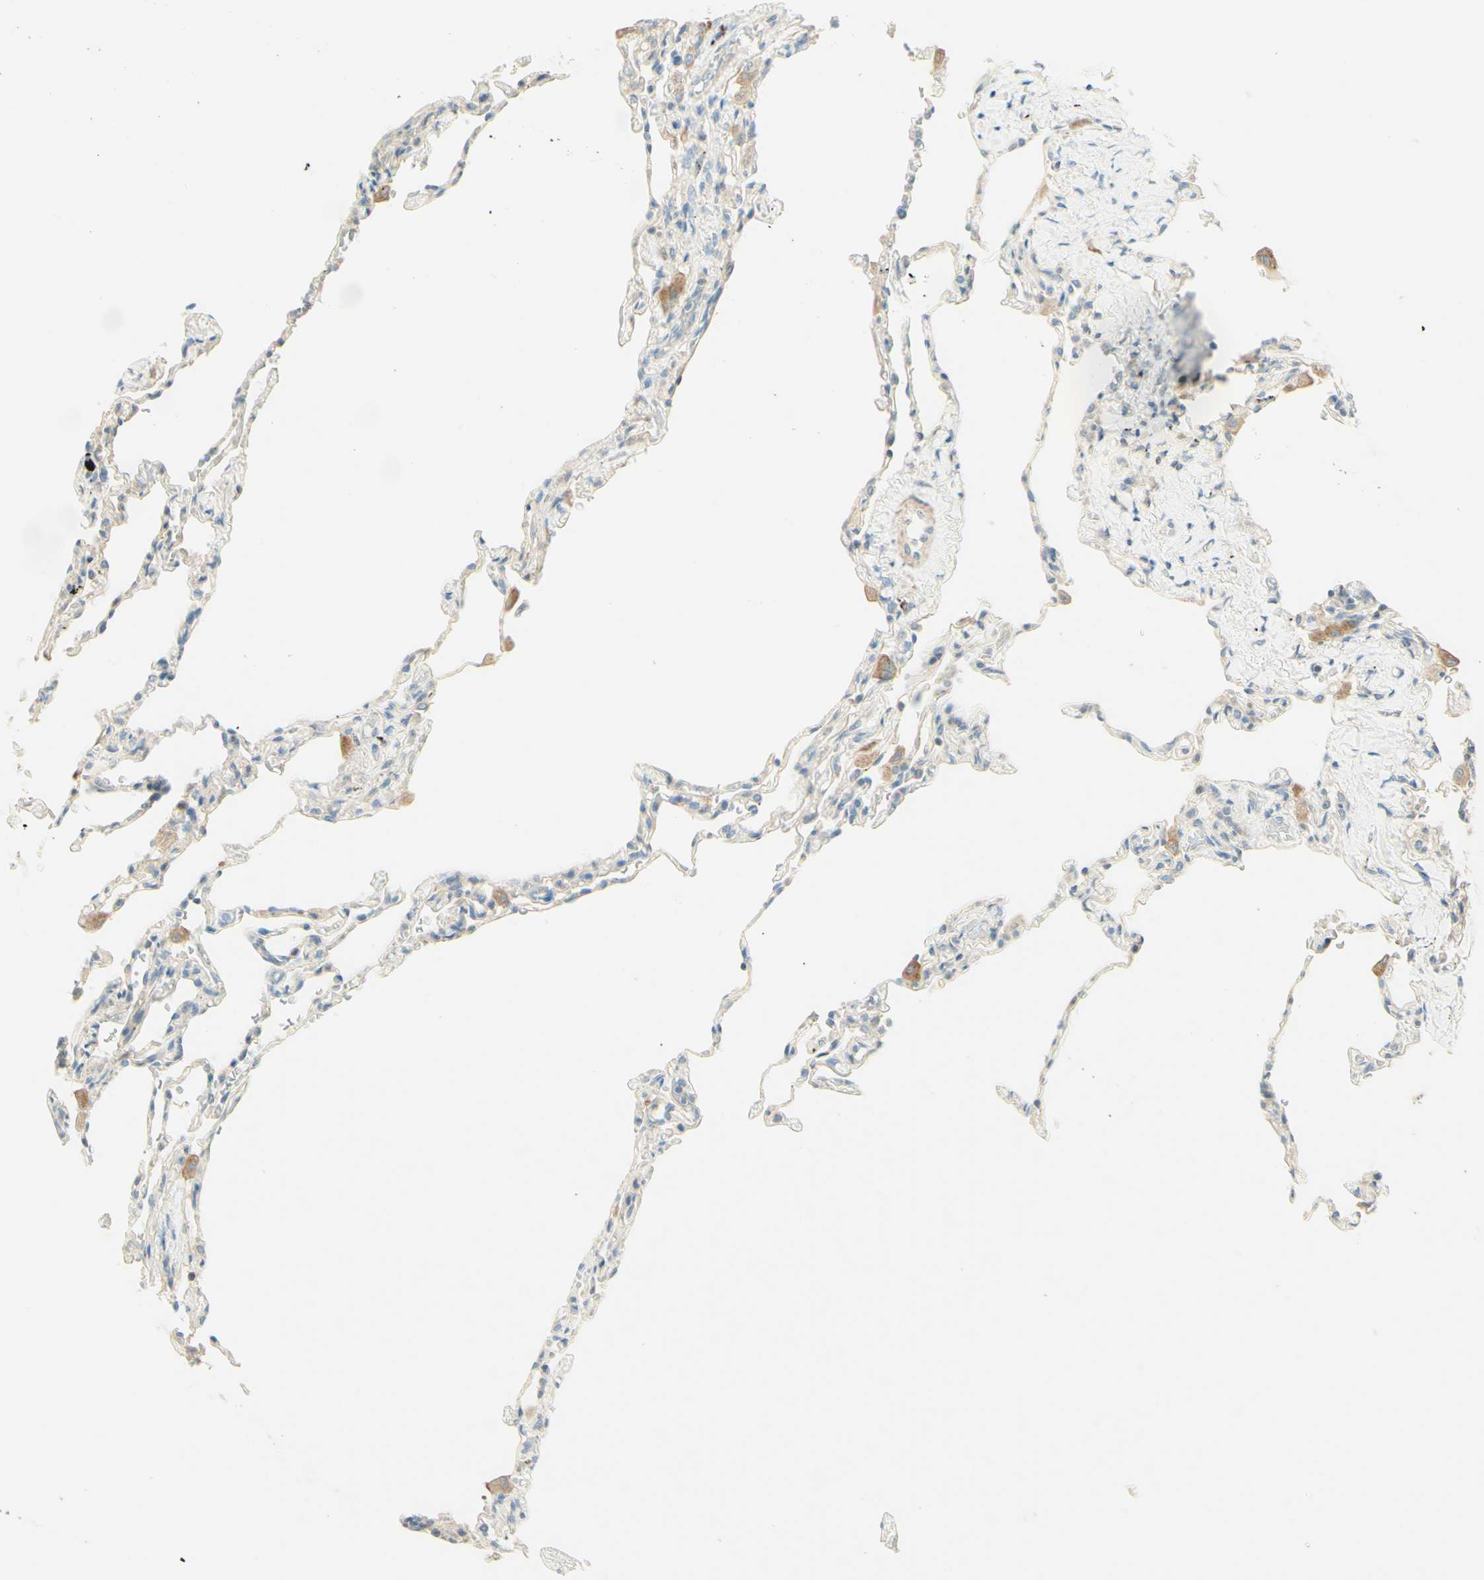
{"staining": {"intensity": "negative", "quantity": "none", "location": "none"}, "tissue": "lung", "cell_type": "Alveolar cells", "image_type": "normal", "snomed": [{"axis": "morphology", "description": "Normal tissue, NOS"}, {"axis": "topography", "description": "Lung"}], "caption": "The image displays no staining of alveolar cells in unremarkable lung.", "gene": "PROM1", "patient": {"sex": "male", "age": 59}}